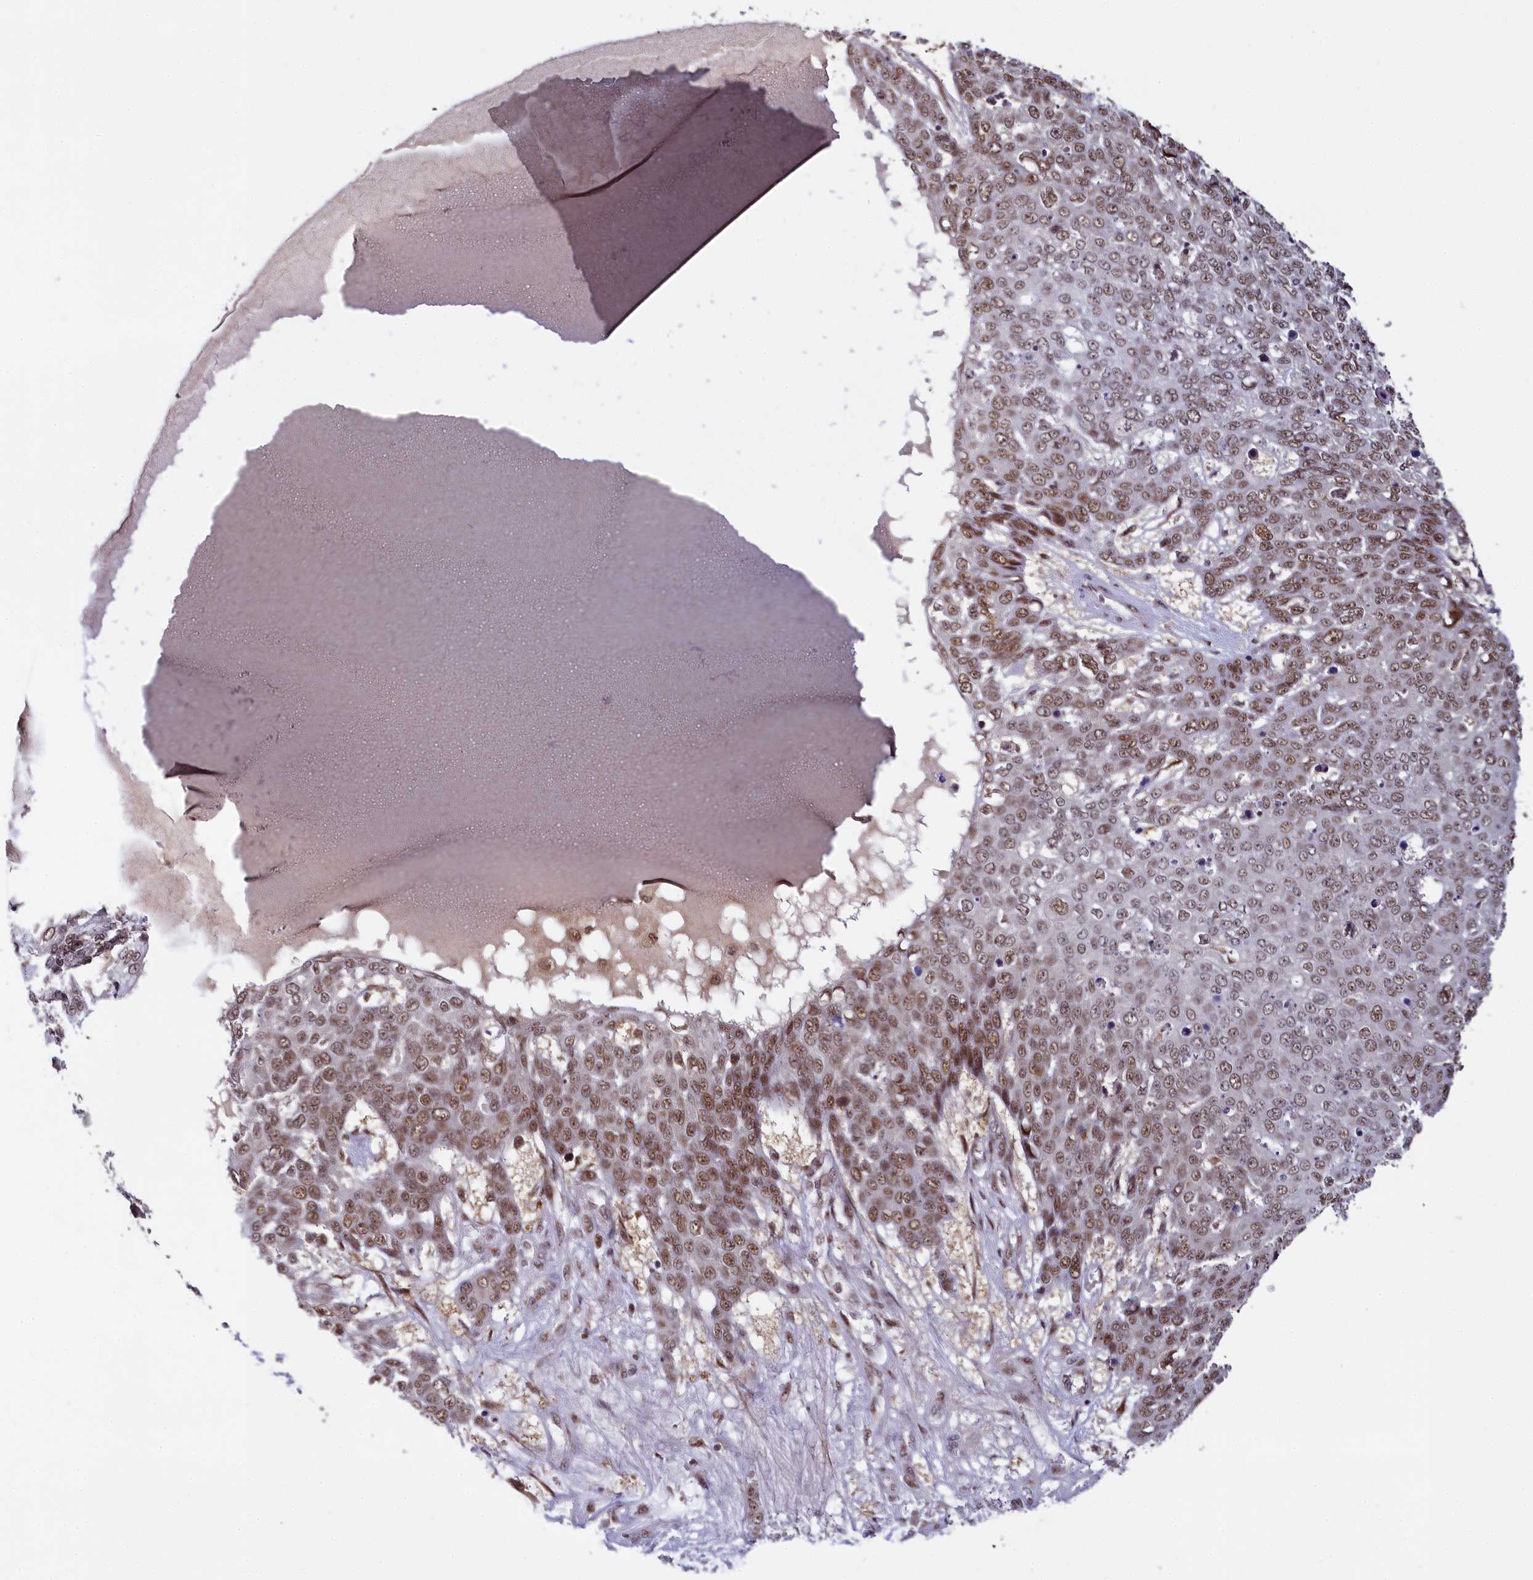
{"staining": {"intensity": "moderate", "quantity": ">75%", "location": "nuclear"}, "tissue": "skin cancer", "cell_type": "Tumor cells", "image_type": "cancer", "snomed": [{"axis": "morphology", "description": "Squamous cell carcinoma, NOS"}, {"axis": "topography", "description": "Skin"}], "caption": "About >75% of tumor cells in skin squamous cell carcinoma display moderate nuclear protein staining as visualized by brown immunohistochemical staining.", "gene": "PPHLN1", "patient": {"sex": "male", "age": 71}}